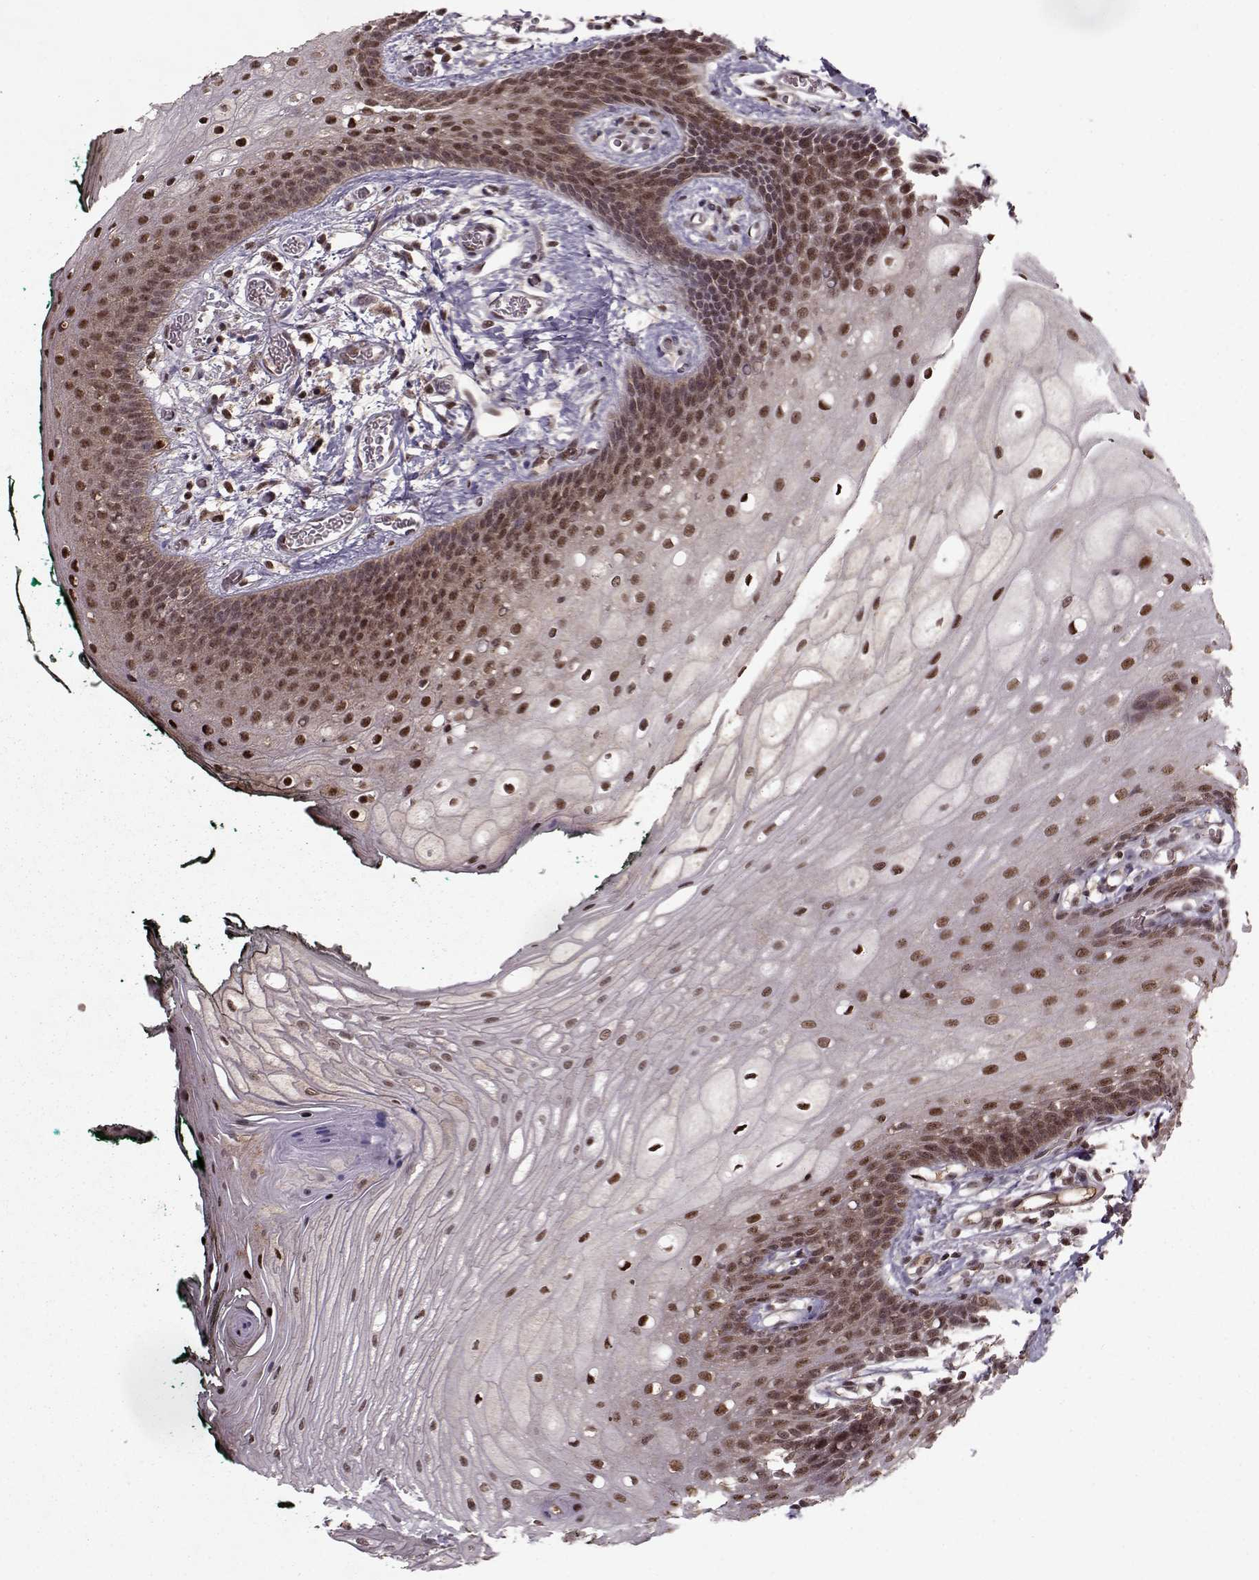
{"staining": {"intensity": "moderate", "quantity": ">75%", "location": "nuclear"}, "tissue": "oral mucosa", "cell_type": "Squamous epithelial cells", "image_type": "normal", "snomed": [{"axis": "morphology", "description": "Normal tissue, NOS"}, {"axis": "topography", "description": "Oral tissue"}, {"axis": "topography", "description": "Head-Neck"}], "caption": "Protein positivity by immunohistochemistry (IHC) displays moderate nuclear staining in about >75% of squamous epithelial cells in benign oral mucosa.", "gene": "PSMA7", "patient": {"sex": "female", "age": 68}}